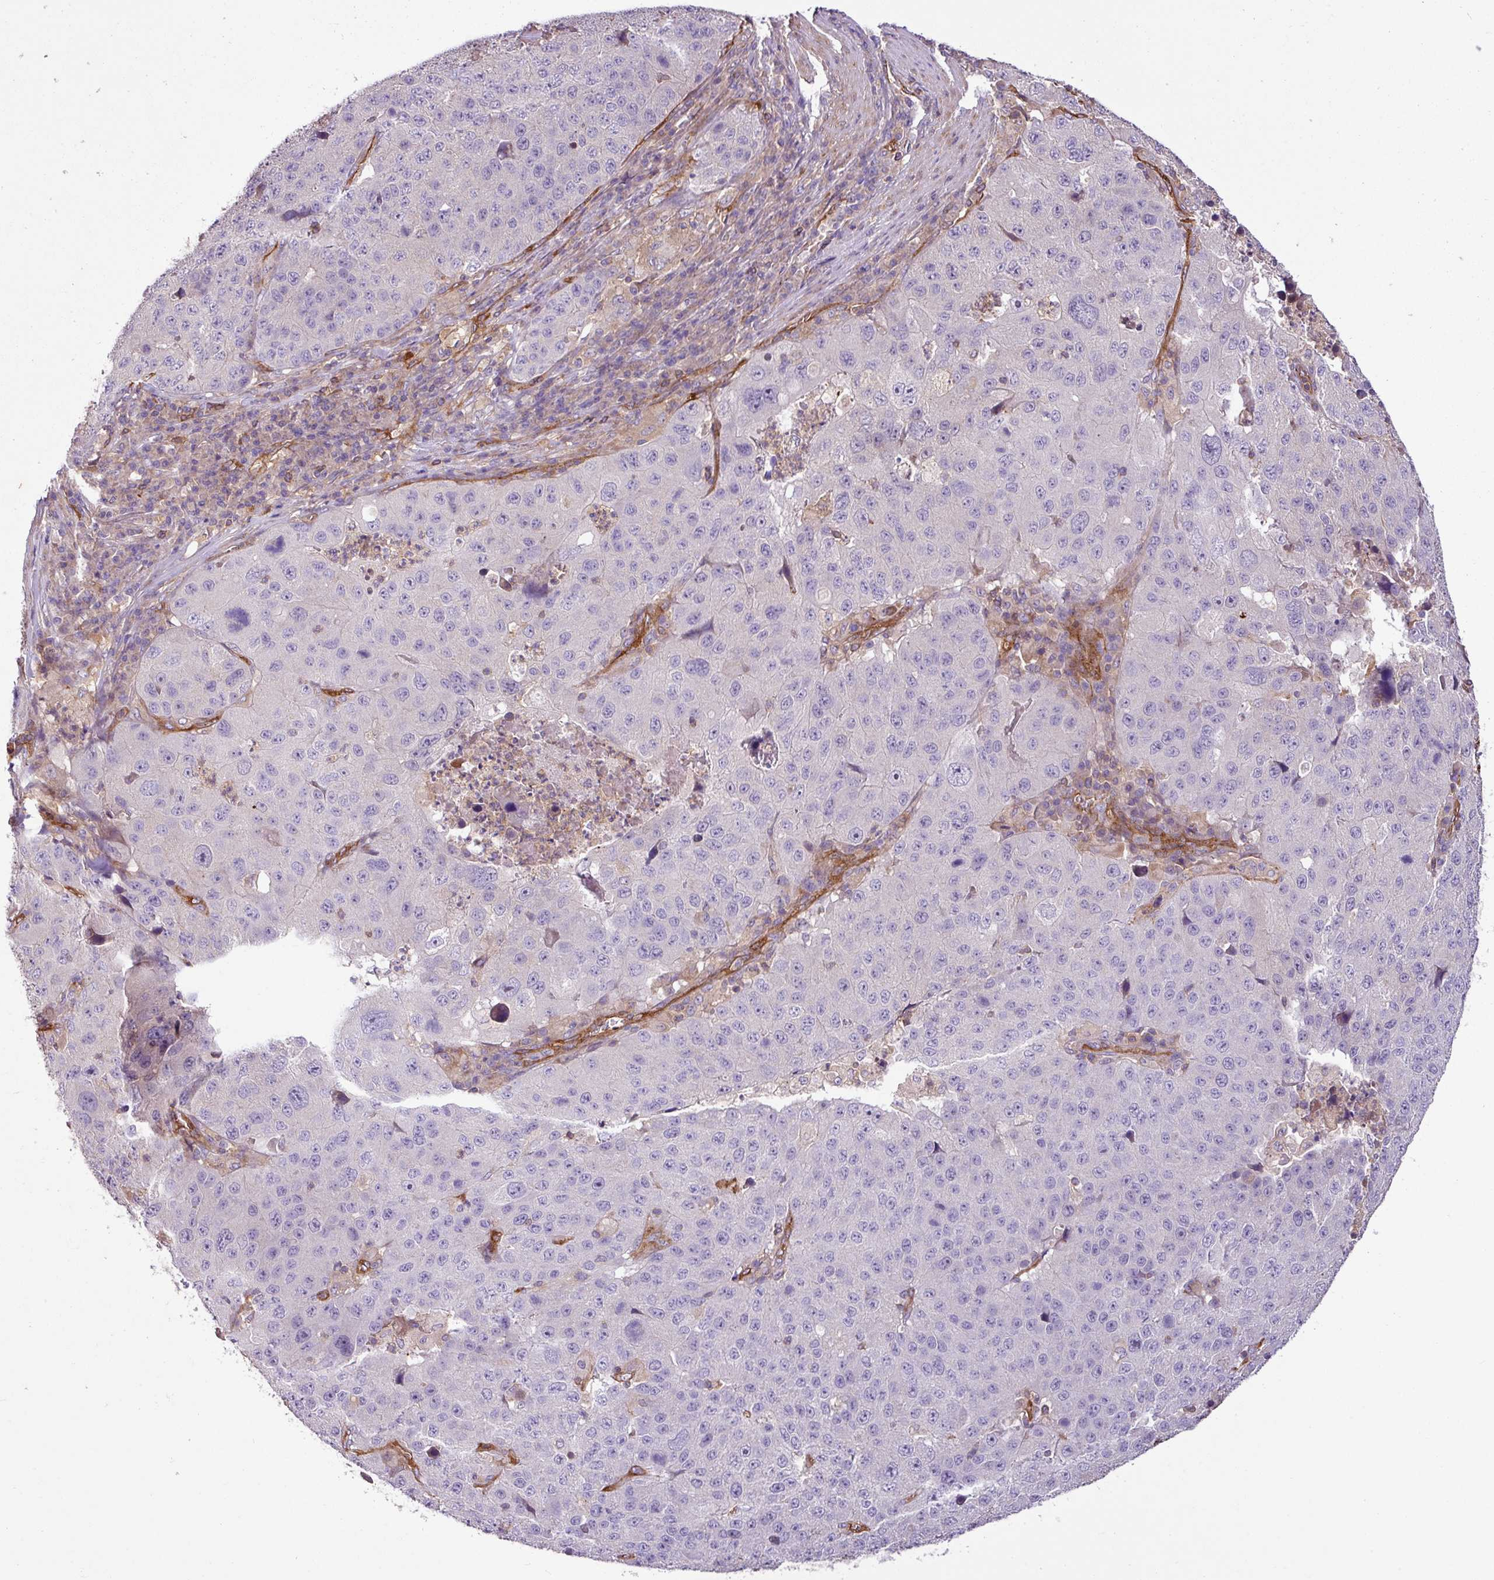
{"staining": {"intensity": "negative", "quantity": "none", "location": "none"}, "tissue": "stomach cancer", "cell_type": "Tumor cells", "image_type": "cancer", "snomed": [{"axis": "morphology", "description": "Adenocarcinoma, NOS"}, {"axis": "topography", "description": "Stomach"}], "caption": "There is no significant positivity in tumor cells of stomach adenocarcinoma.", "gene": "ZNF106", "patient": {"sex": "male", "age": 71}}